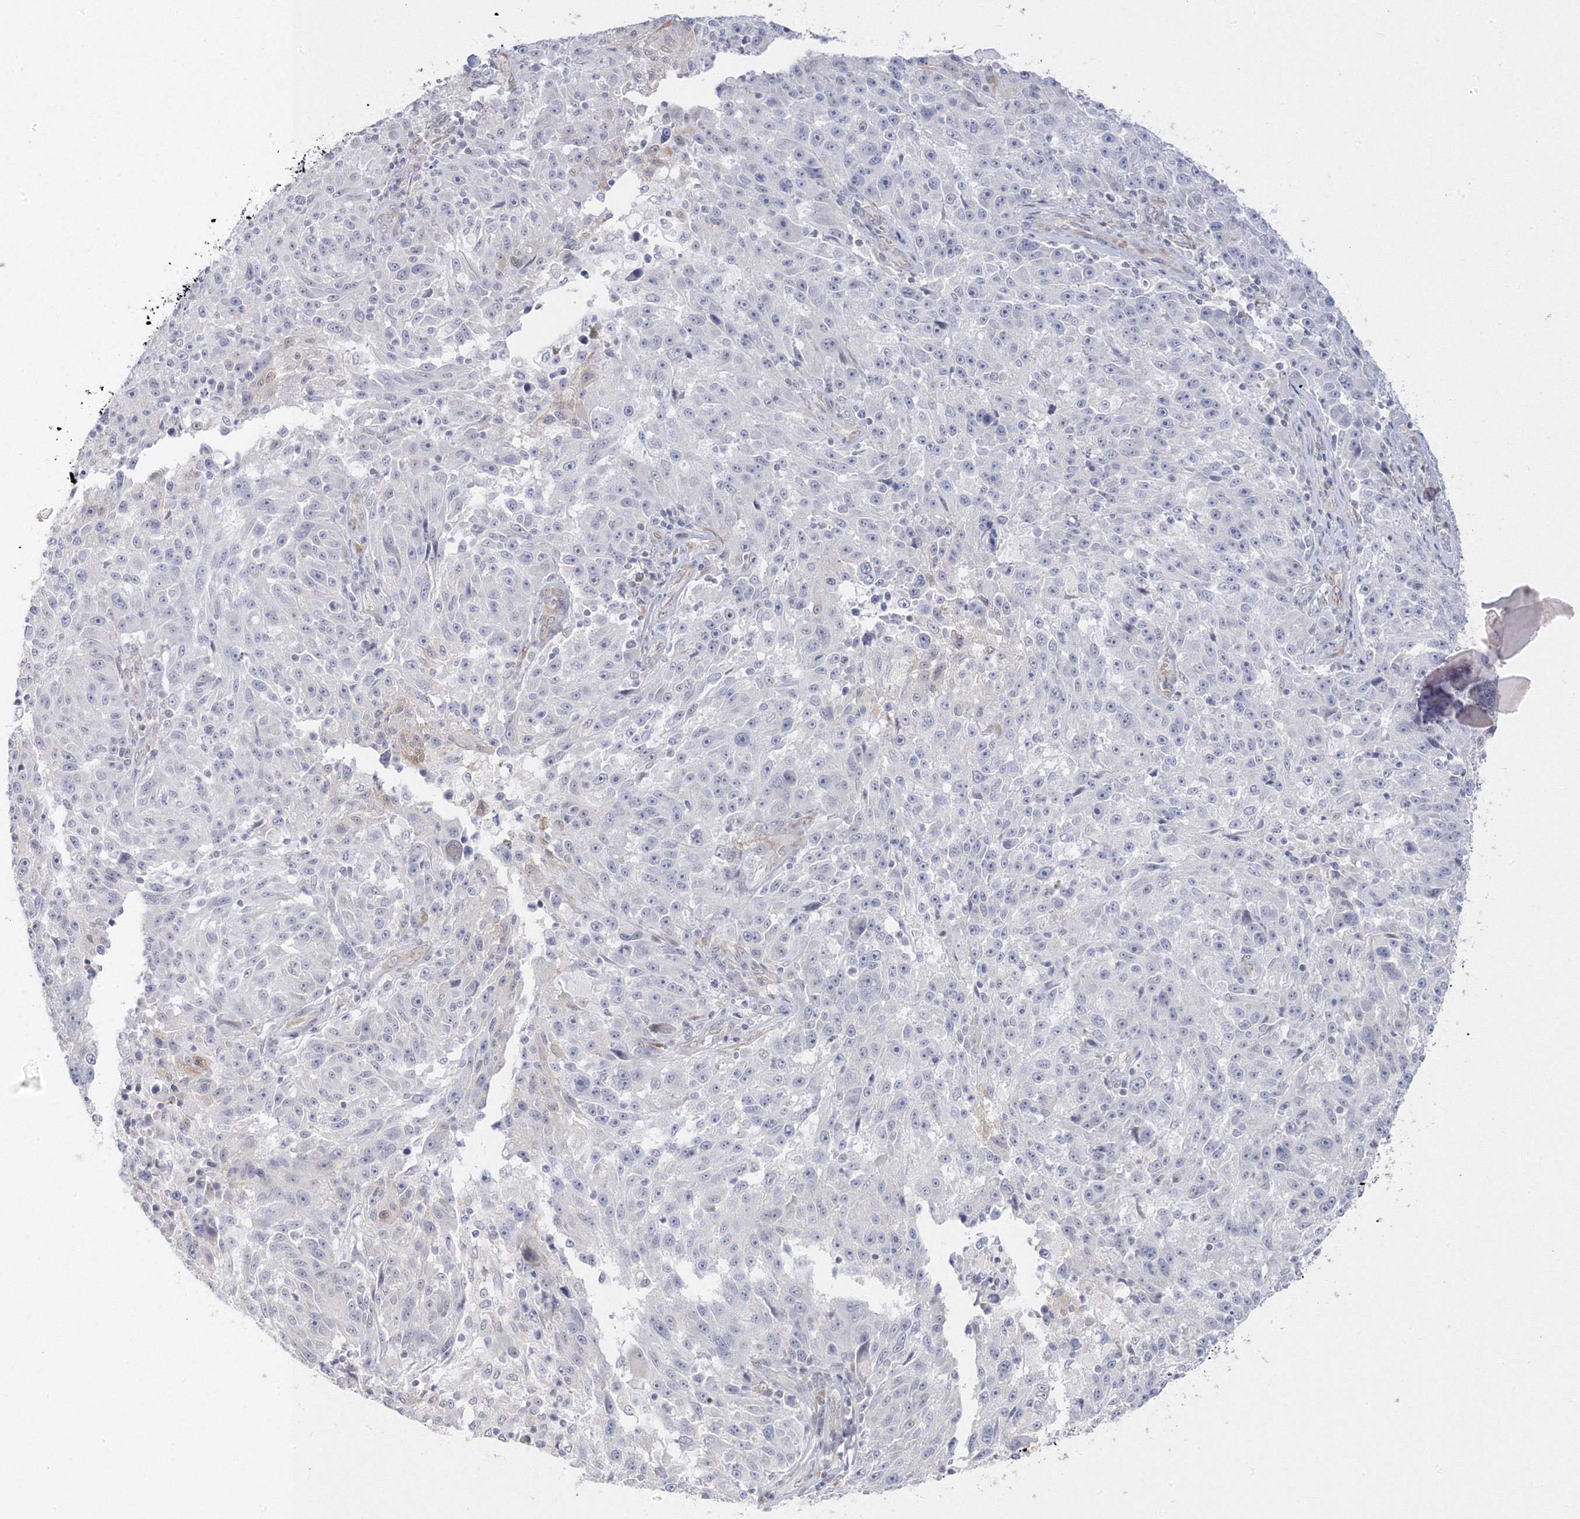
{"staining": {"intensity": "negative", "quantity": "none", "location": "none"}, "tissue": "melanoma", "cell_type": "Tumor cells", "image_type": "cancer", "snomed": [{"axis": "morphology", "description": "Malignant melanoma, NOS"}, {"axis": "topography", "description": "Skin"}], "caption": "Human malignant melanoma stained for a protein using immunohistochemistry shows no staining in tumor cells.", "gene": "C2CD2", "patient": {"sex": "male", "age": 53}}